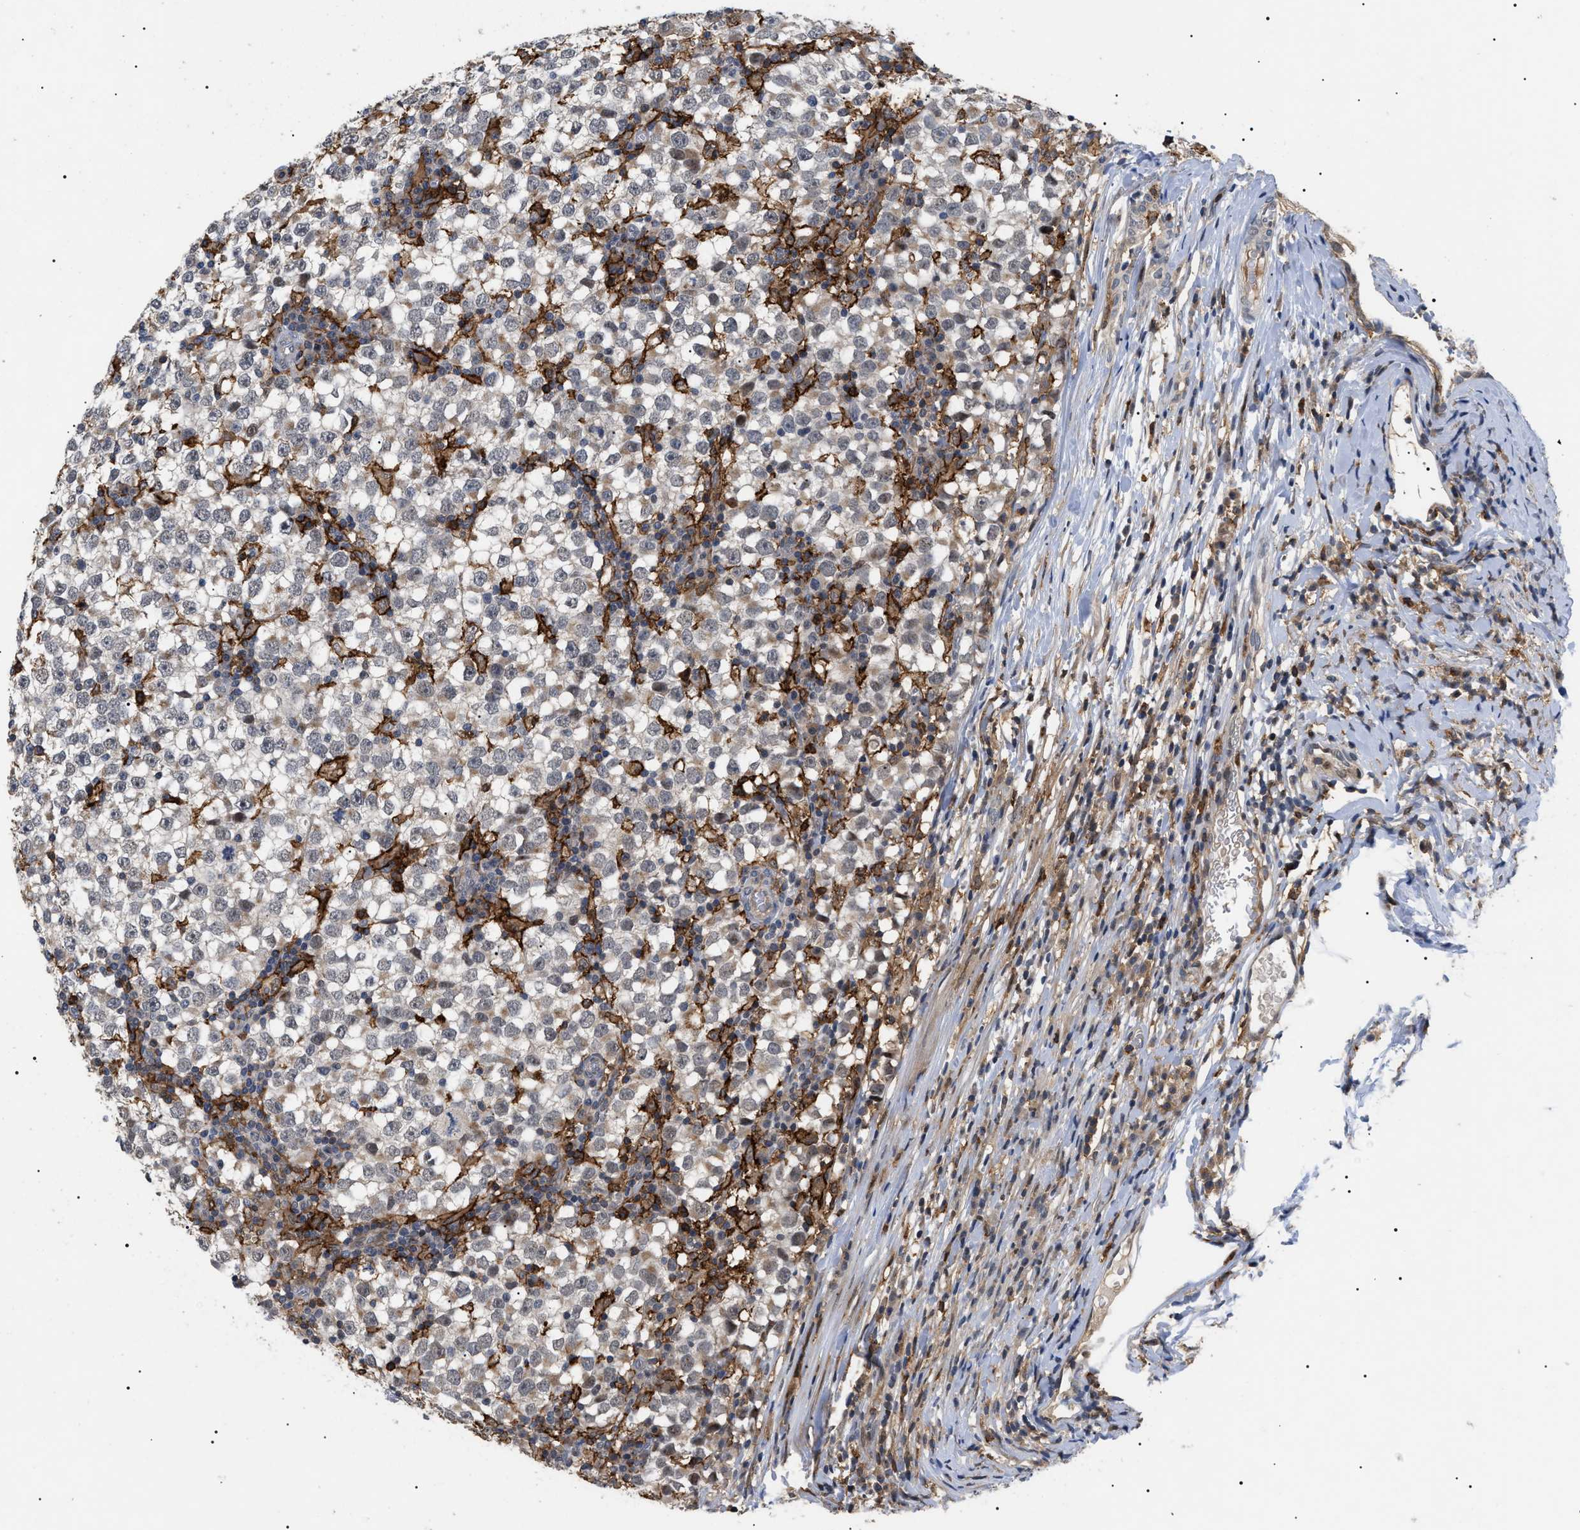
{"staining": {"intensity": "weak", "quantity": "25%-75%", "location": "cytoplasmic/membranous"}, "tissue": "testis cancer", "cell_type": "Tumor cells", "image_type": "cancer", "snomed": [{"axis": "morphology", "description": "Seminoma, NOS"}, {"axis": "topography", "description": "Testis"}], "caption": "Tumor cells reveal low levels of weak cytoplasmic/membranous staining in about 25%-75% of cells in human testis seminoma. The staining was performed using DAB (3,3'-diaminobenzidine), with brown indicating positive protein expression. Nuclei are stained blue with hematoxylin.", "gene": "CD300A", "patient": {"sex": "male", "age": 65}}